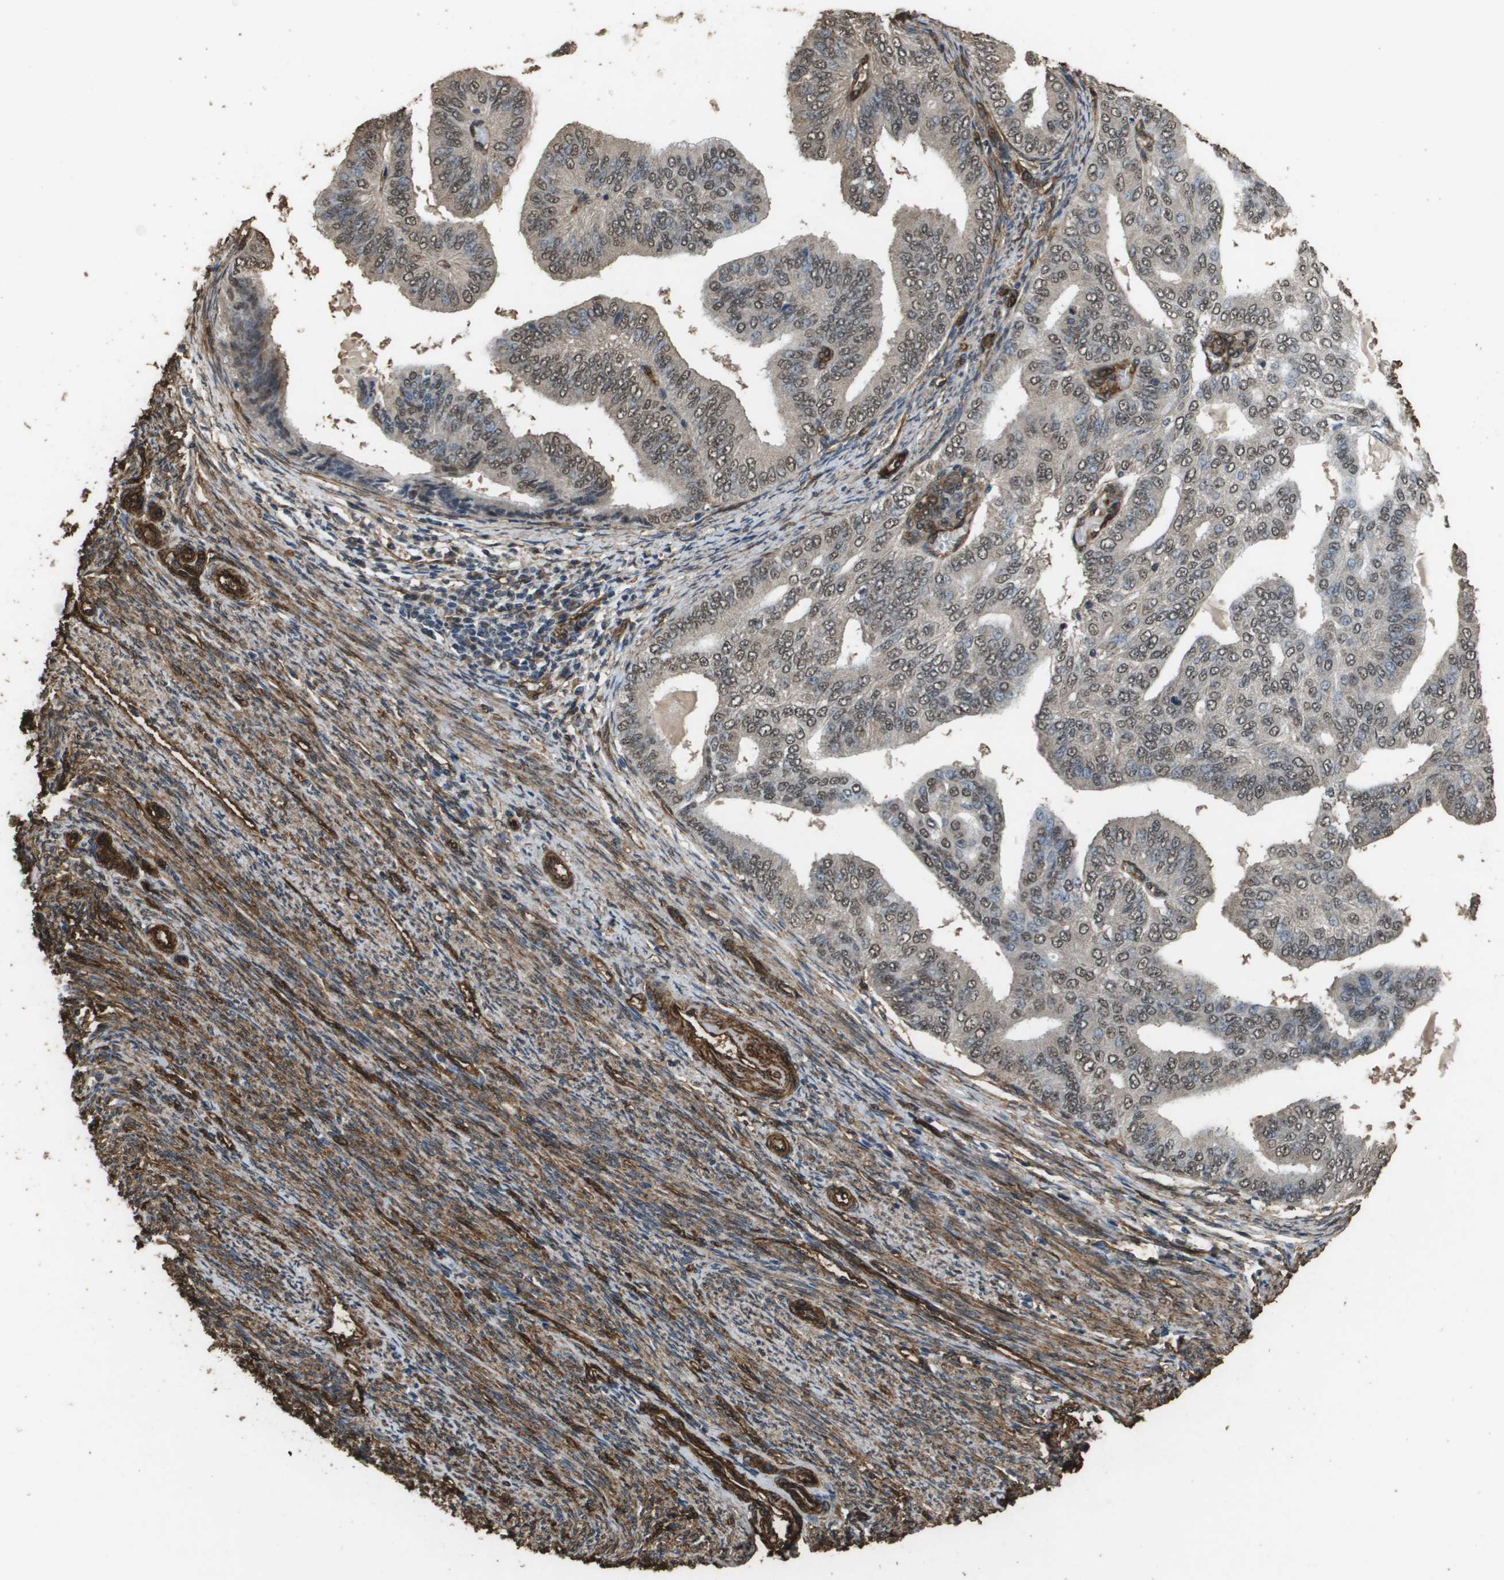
{"staining": {"intensity": "moderate", "quantity": ">75%", "location": "cytoplasmic/membranous,nuclear"}, "tissue": "endometrial cancer", "cell_type": "Tumor cells", "image_type": "cancer", "snomed": [{"axis": "morphology", "description": "Adenocarcinoma, NOS"}, {"axis": "topography", "description": "Endometrium"}], "caption": "Moderate cytoplasmic/membranous and nuclear protein positivity is seen in approximately >75% of tumor cells in endometrial cancer. (DAB (3,3'-diaminobenzidine) IHC with brightfield microscopy, high magnification).", "gene": "AAMP", "patient": {"sex": "female", "age": 58}}